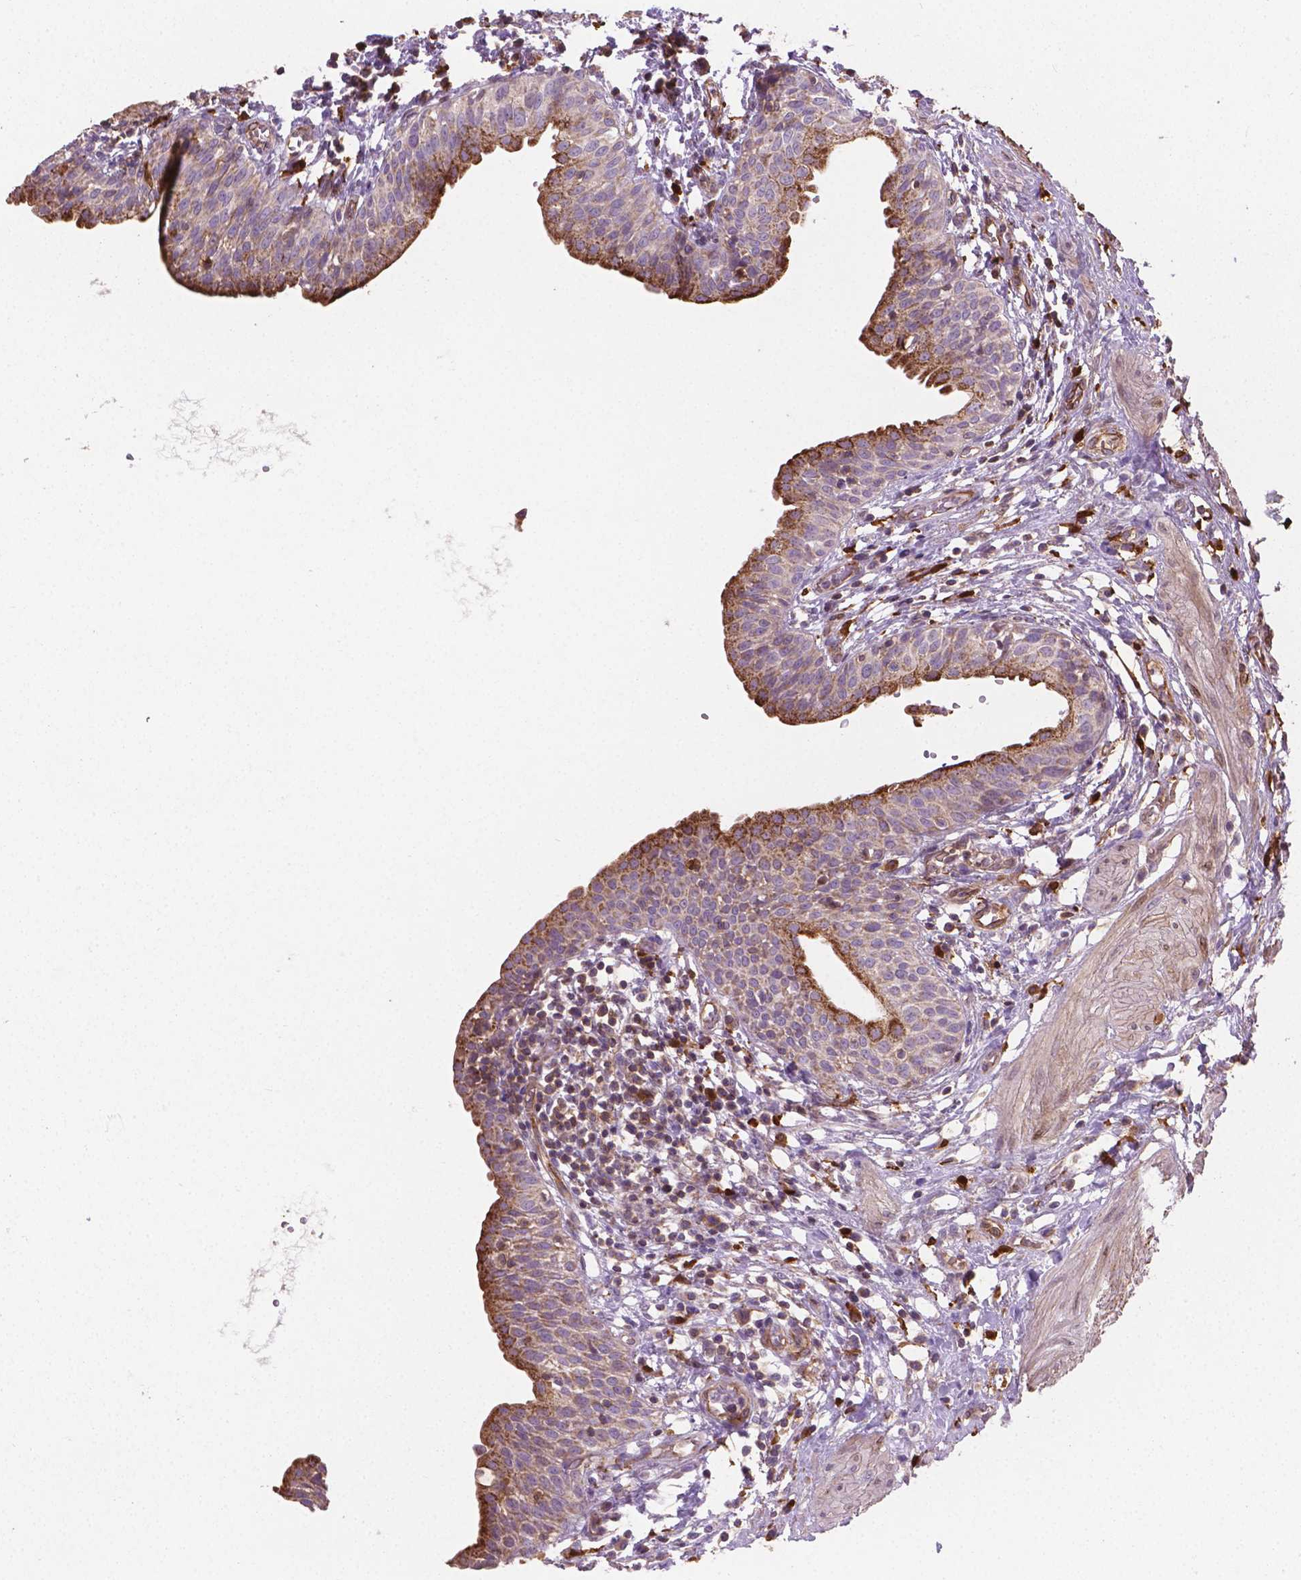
{"staining": {"intensity": "strong", "quantity": "<25%", "location": "cytoplasmic/membranous"}, "tissue": "urinary bladder", "cell_type": "Urothelial cells", "image_type": "normal", "snomed": [{"axis": "morphology", "description": "Normal tissue, NOS"}, {"axis": "topography", "description": "Urinary bladder"}], "caption": "Immunohistochemistry of normal urinary bladder shows medium levels of strong cytoplasmic/membranous positivity in about <25% of urothelial cells. (brown staining indicates protein expression, while blue staining denotes nuclei).", "gene": "TCAF1", "patient": {"sex": "male", "age": 55}}